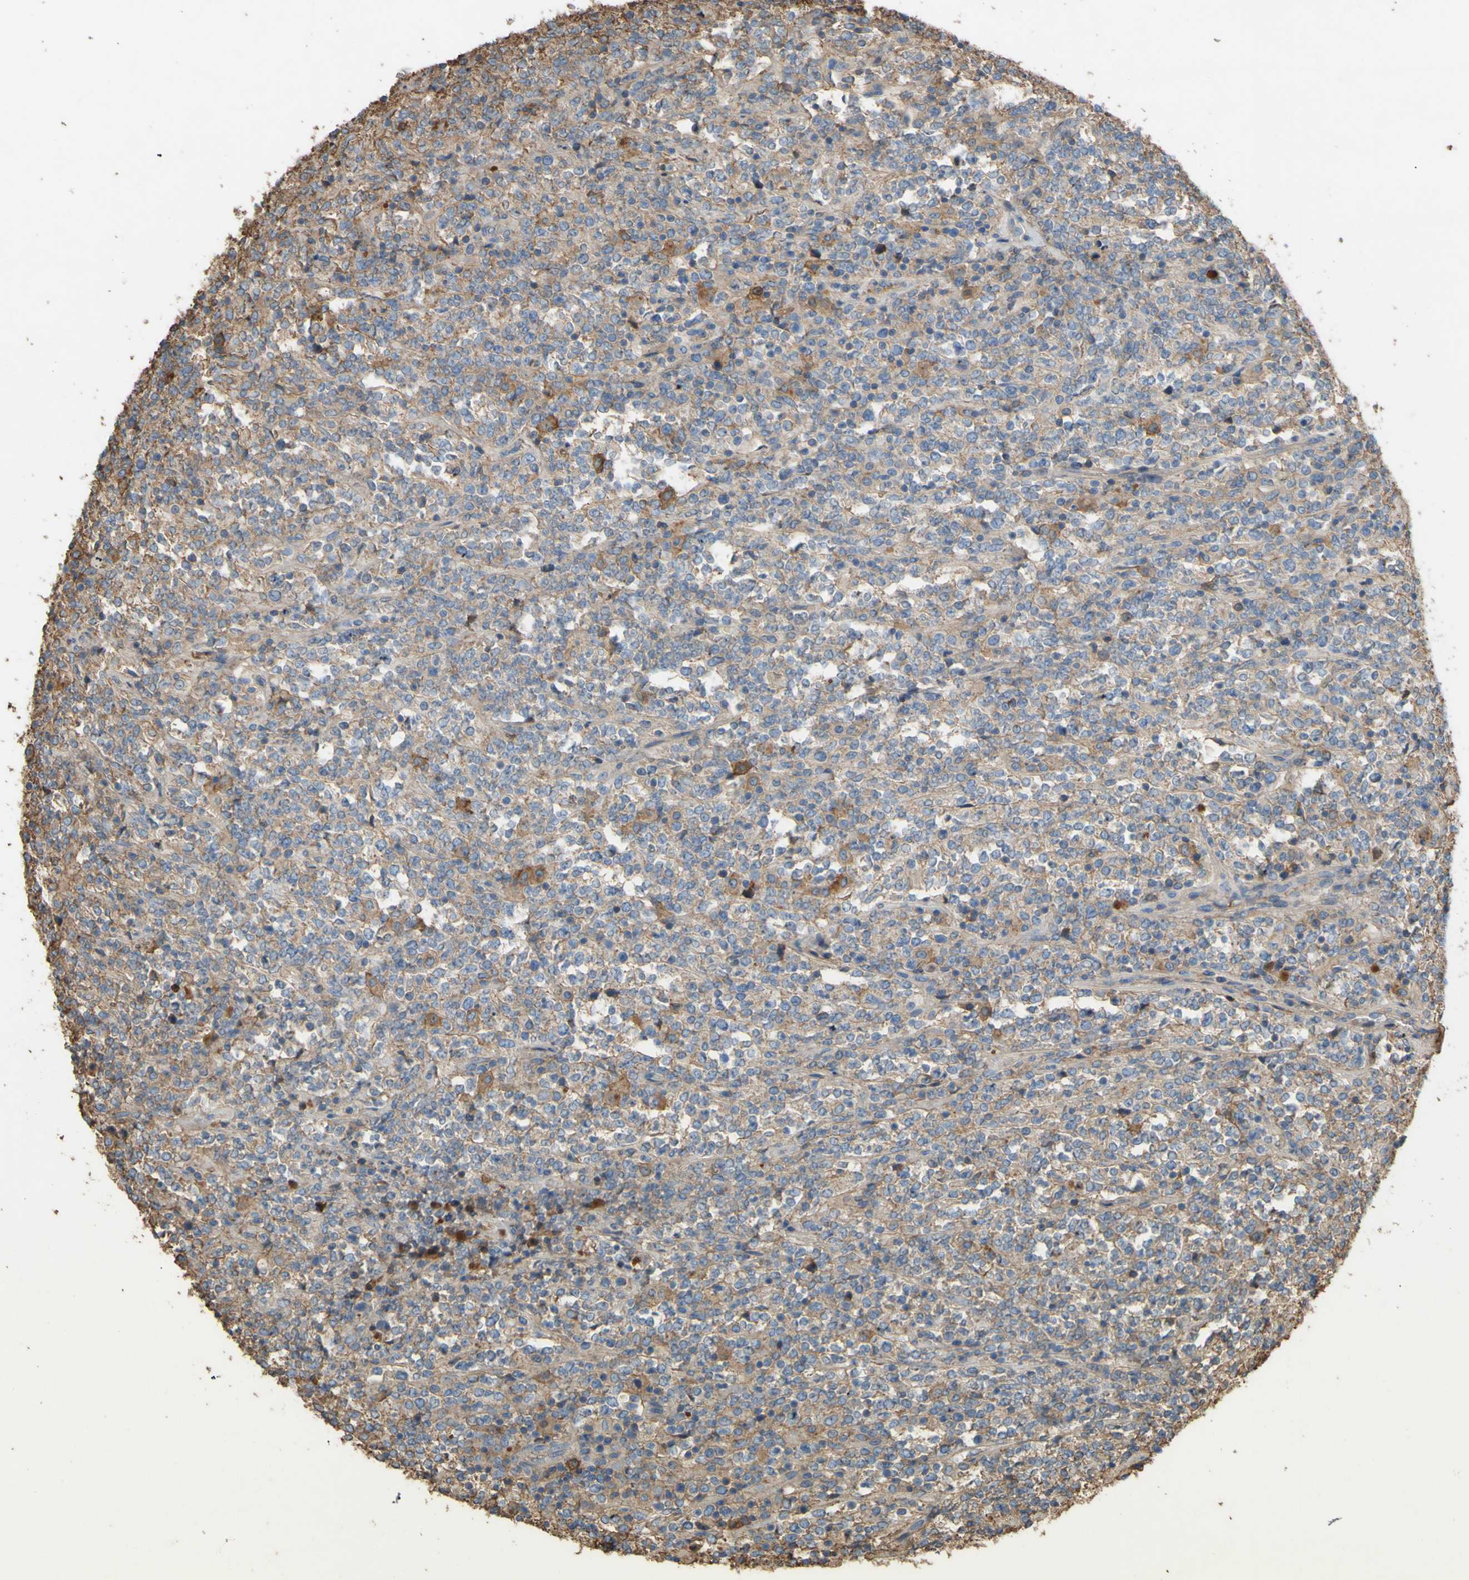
{"staining": {"intensity": "weak", "quantity": ">75%", "location": "cytoplasmic/membranous"}, "tissue": "lymphoma", "cell_type": "Tumor cells", "image_type": "cancer", "snomed": [{"axis": "morphology", "description": "Malignant lymphoma, non-Hodgkin's type, High grade"}, {"axis": "topography", "description": "Soft tissue"}], "caption": "Approximately >75% of tumor cells in malignant lymphoma, non-Hodgkin's type (high-grade) exhibit weak cytoplasmic/membranous protein positivity as visualized by brown immunohistochemical staining.", "gene": "PTGDS", "patient": {"sex": "male", "age": 18}}